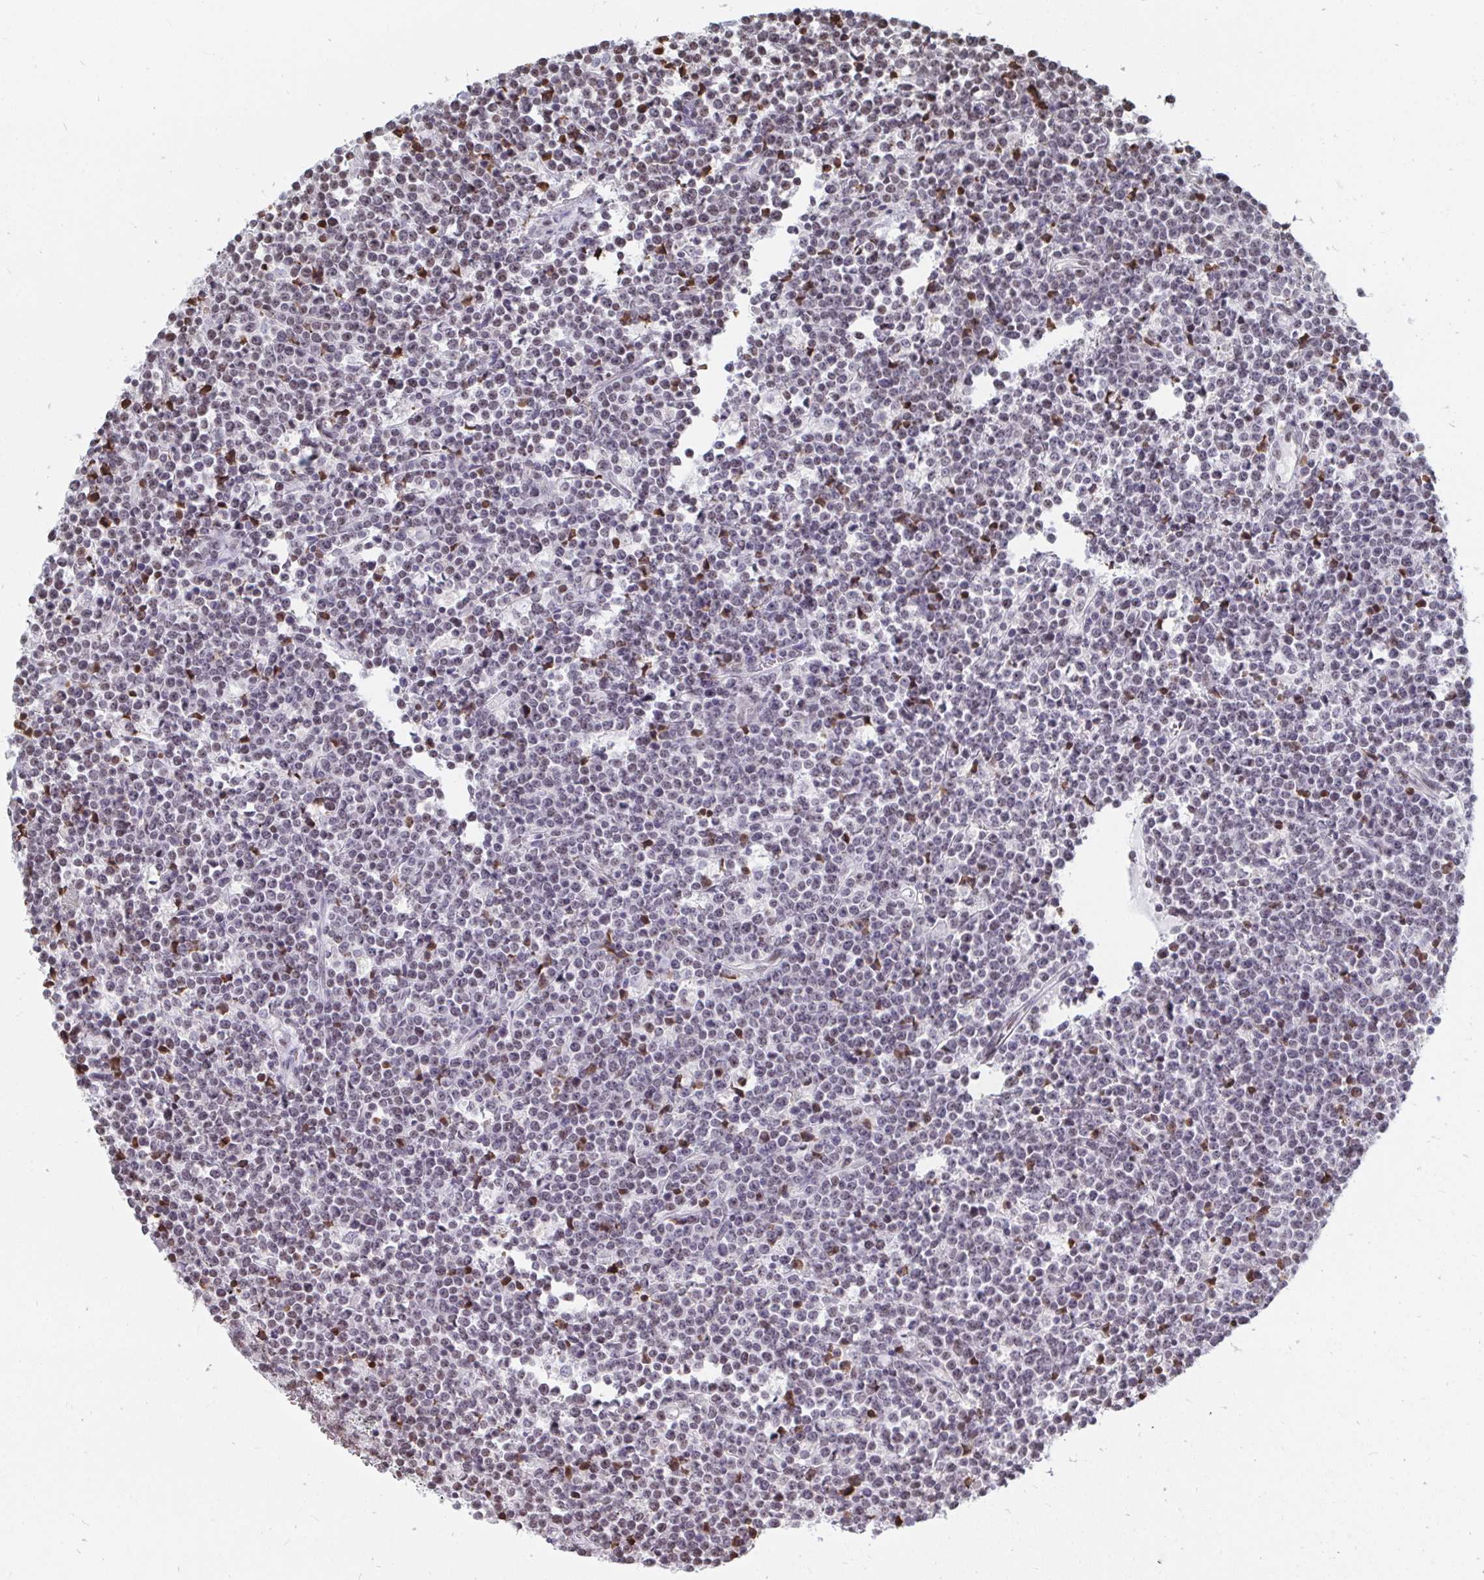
{"staining": {"intensity": "weak", "quantity": "25%-75%", "location": "nuclear"}, "tissue": "lymphoma", "cell_type": "Tumor cells", "image_type": "cancer", "snomed": [{"axis": "morphology", "description": "Malignant lymphoma, non-Hodgkin's type, High grade"}, {"axis": "topography", "description": "Ovary"}], "caption": "Protein analysis of lymphoma tissue reveals weak nuclear expression in about 25%-75% of tumor cells.", "gene": "TRIP12", "patient": {"sex": "female", "age": 56}}